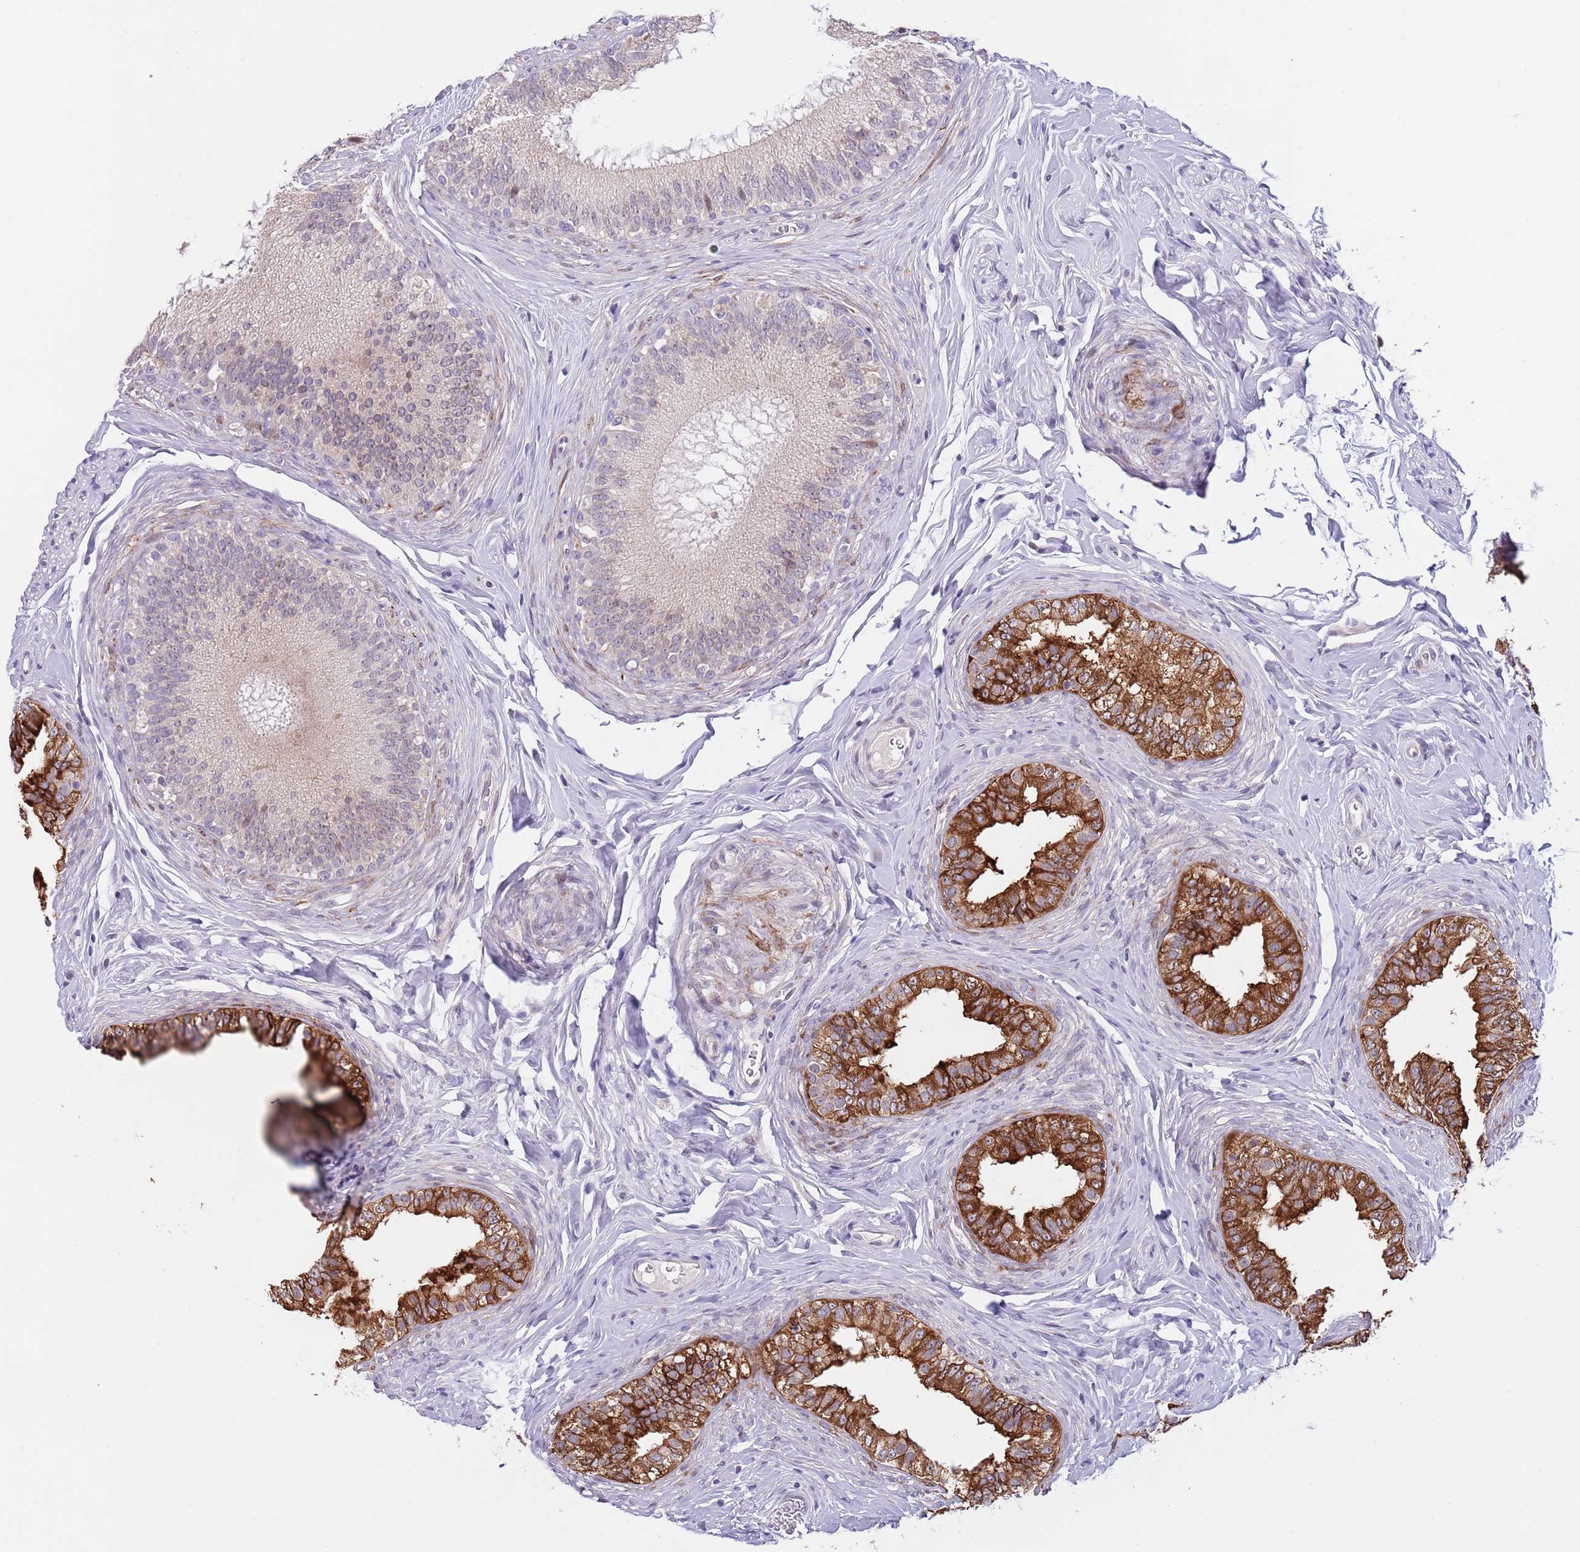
{"staining": {"intensity": "strong", "quantity": "<25%", "location": "cytoplasmic/membranous,nuclear"}, "tissue": "epididymis", "cell_type": "Glandular cells", "image_type": "normal", "snomed": [{"axis": "morphology", "description": "Normal tissue, NOS"}, {"axis": "topography", "description": "Epididymis"}], "caption": "Epididymis was stained to show a protein in brown. There is medium levels of strong cytoplasmic/membranous,nuclear expression in about <25% of glandular cells. (brown staining indicates protein expression, while blue staining denotes nuclei).", "gene": "AP1S2", "patient": {"sex": "male", "age": 38}}